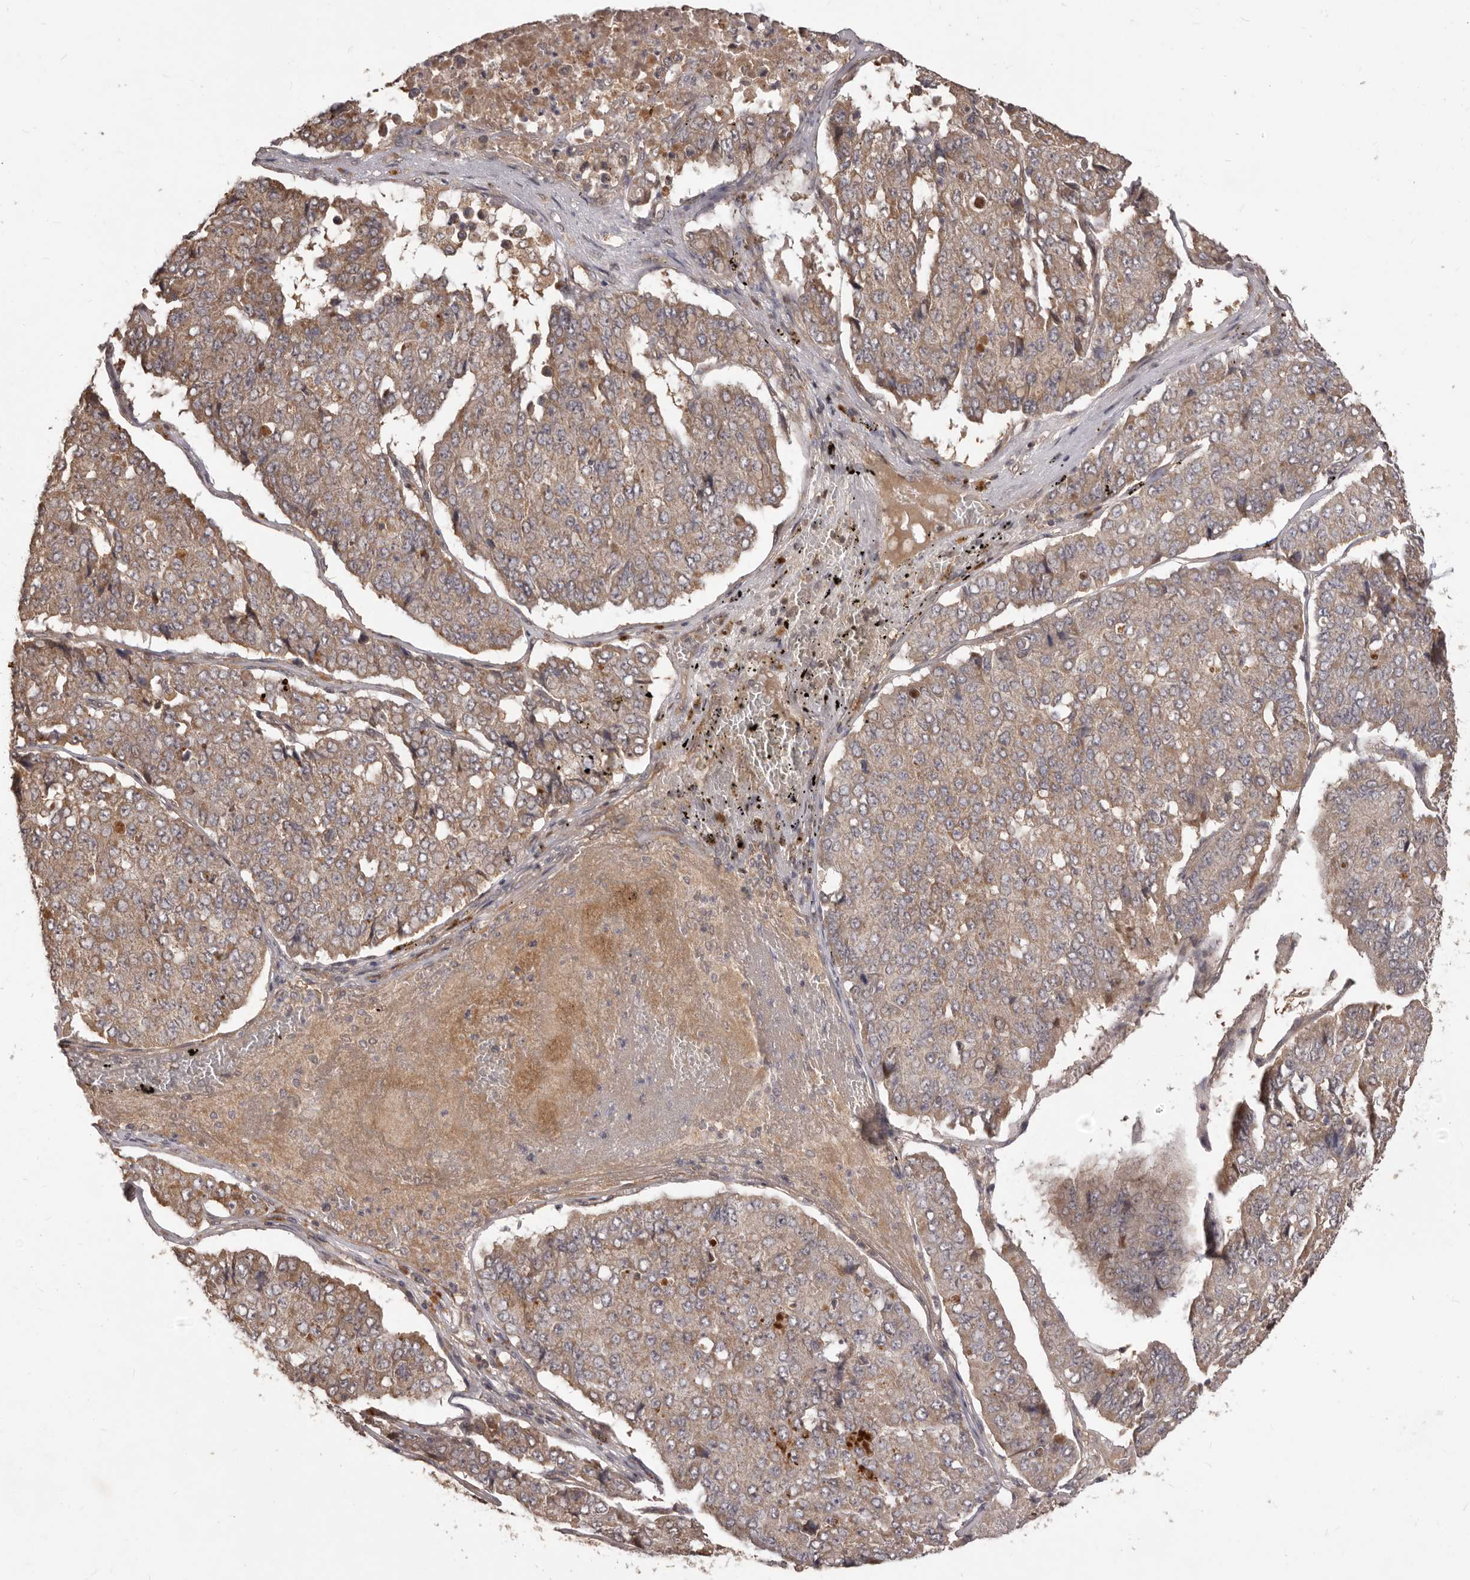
{"staining": {"intensity": "moderate", "quantity": ">75%", "location": "cytoplasmic/membranous"}, "tissue": "pancreatic cancer", "cell_type": "Tumor cells", "image_type": "cancer", "snomed": [{"axis": "morphology", "description": "Adenocarcinoma, NOS"}, {"axis": "topography", "description": "Pancreas"}], "caption": "The histopathology image demonstrates staining of pancreatic cancer, revealing moderate cytoplasmic/membranous protein staining (brown color) within tumor cells.", "gene": "MTO1", "patient": {"sex": "male", "age": 50}}